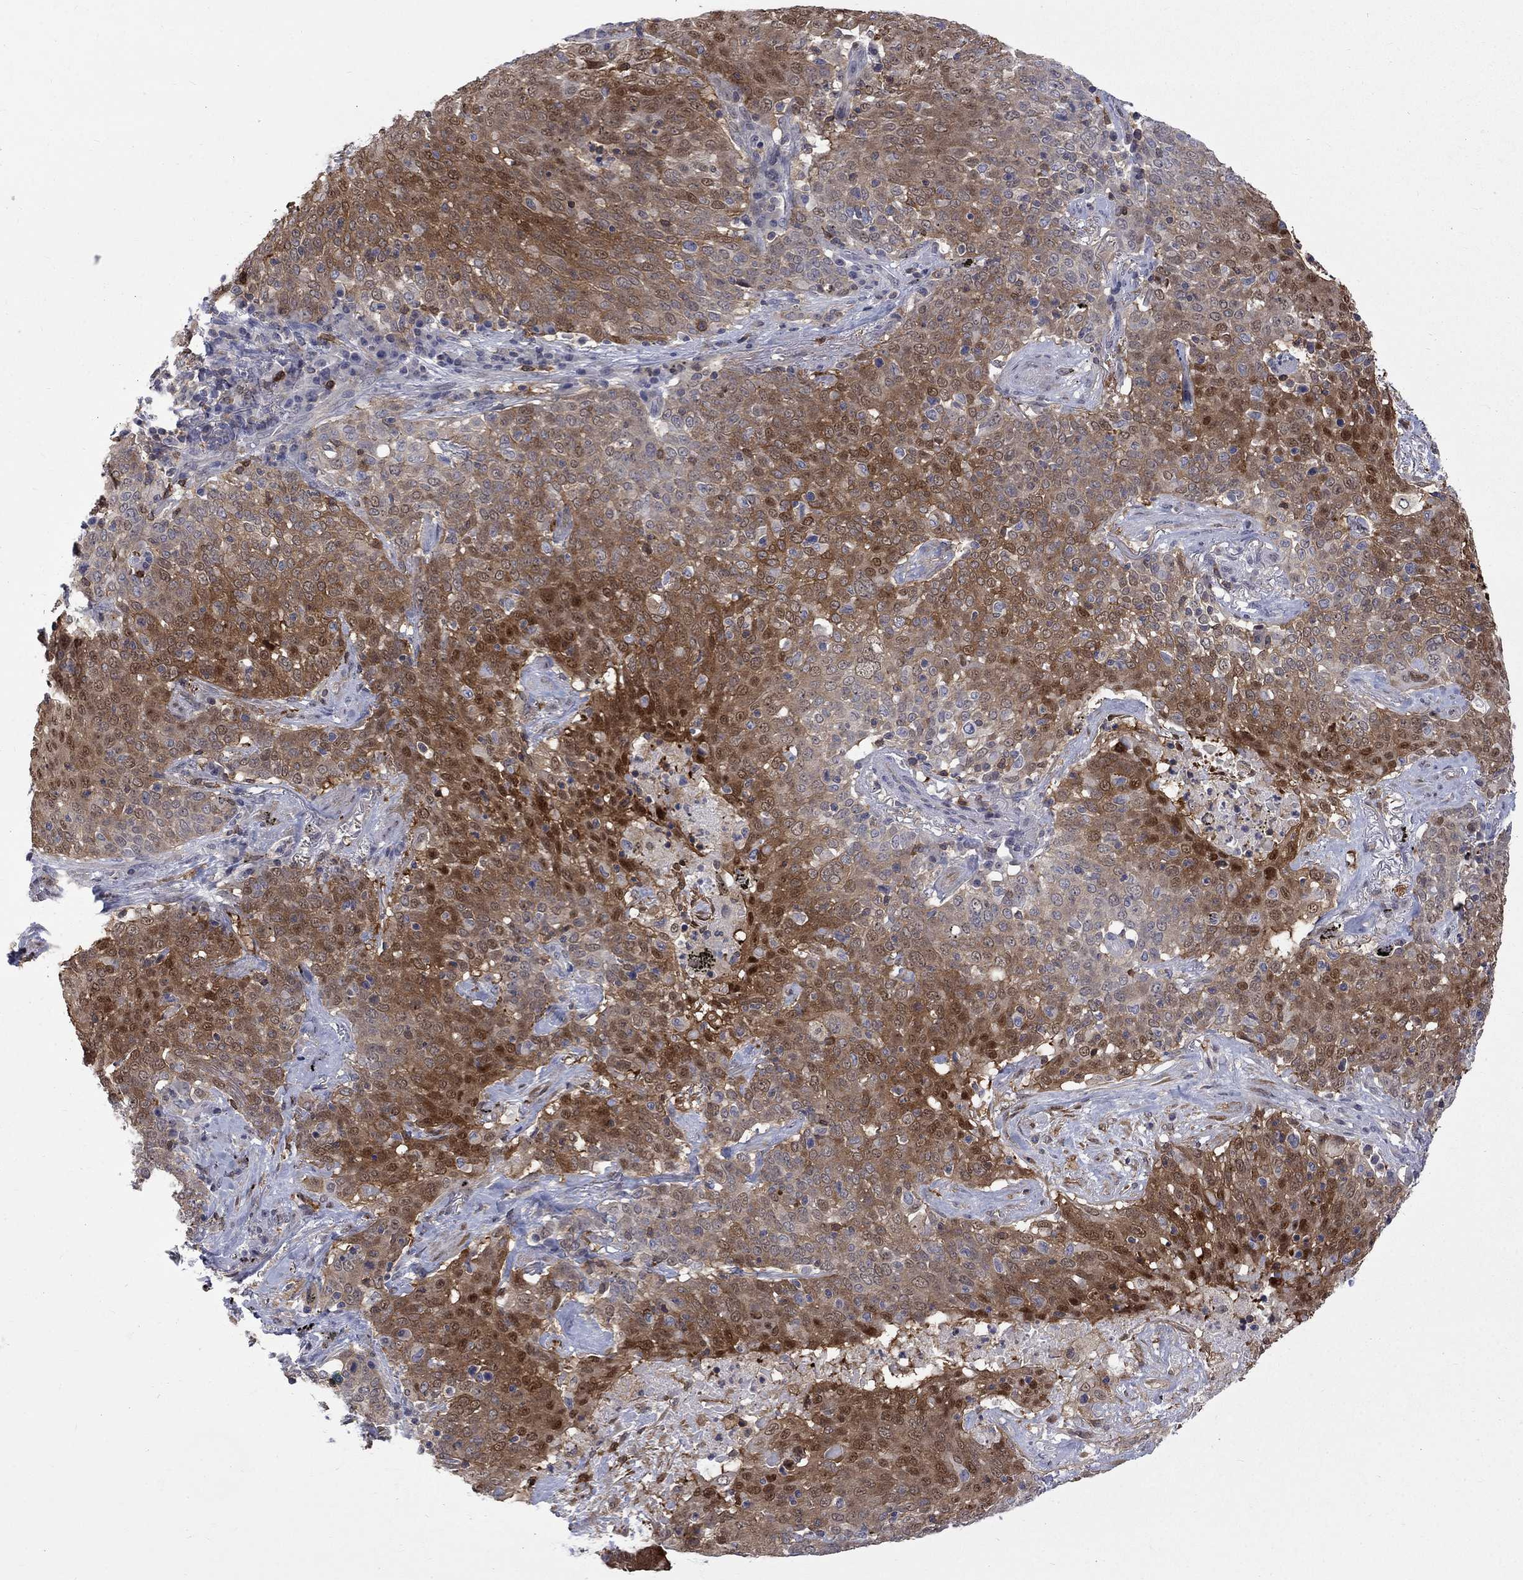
{"staining": {"intensity": "negative", "quantity": "none", "location": "none"}, "tissue": "lung cancer", "cell_type": "Tumor cells", "image_type": "cancer", "snomed": [{"axis": "morphology", "description": "Squamous cell carcinoma, NOS"}, {"axis": "topography", "description": "Lung"}], "caption": "Immunohistochemical staining of human lung squamous cell carcinoma shows no significant staining in tumor cells.", "gene": "HKDC1", "patient": {"sex": "male", "age": 82}}